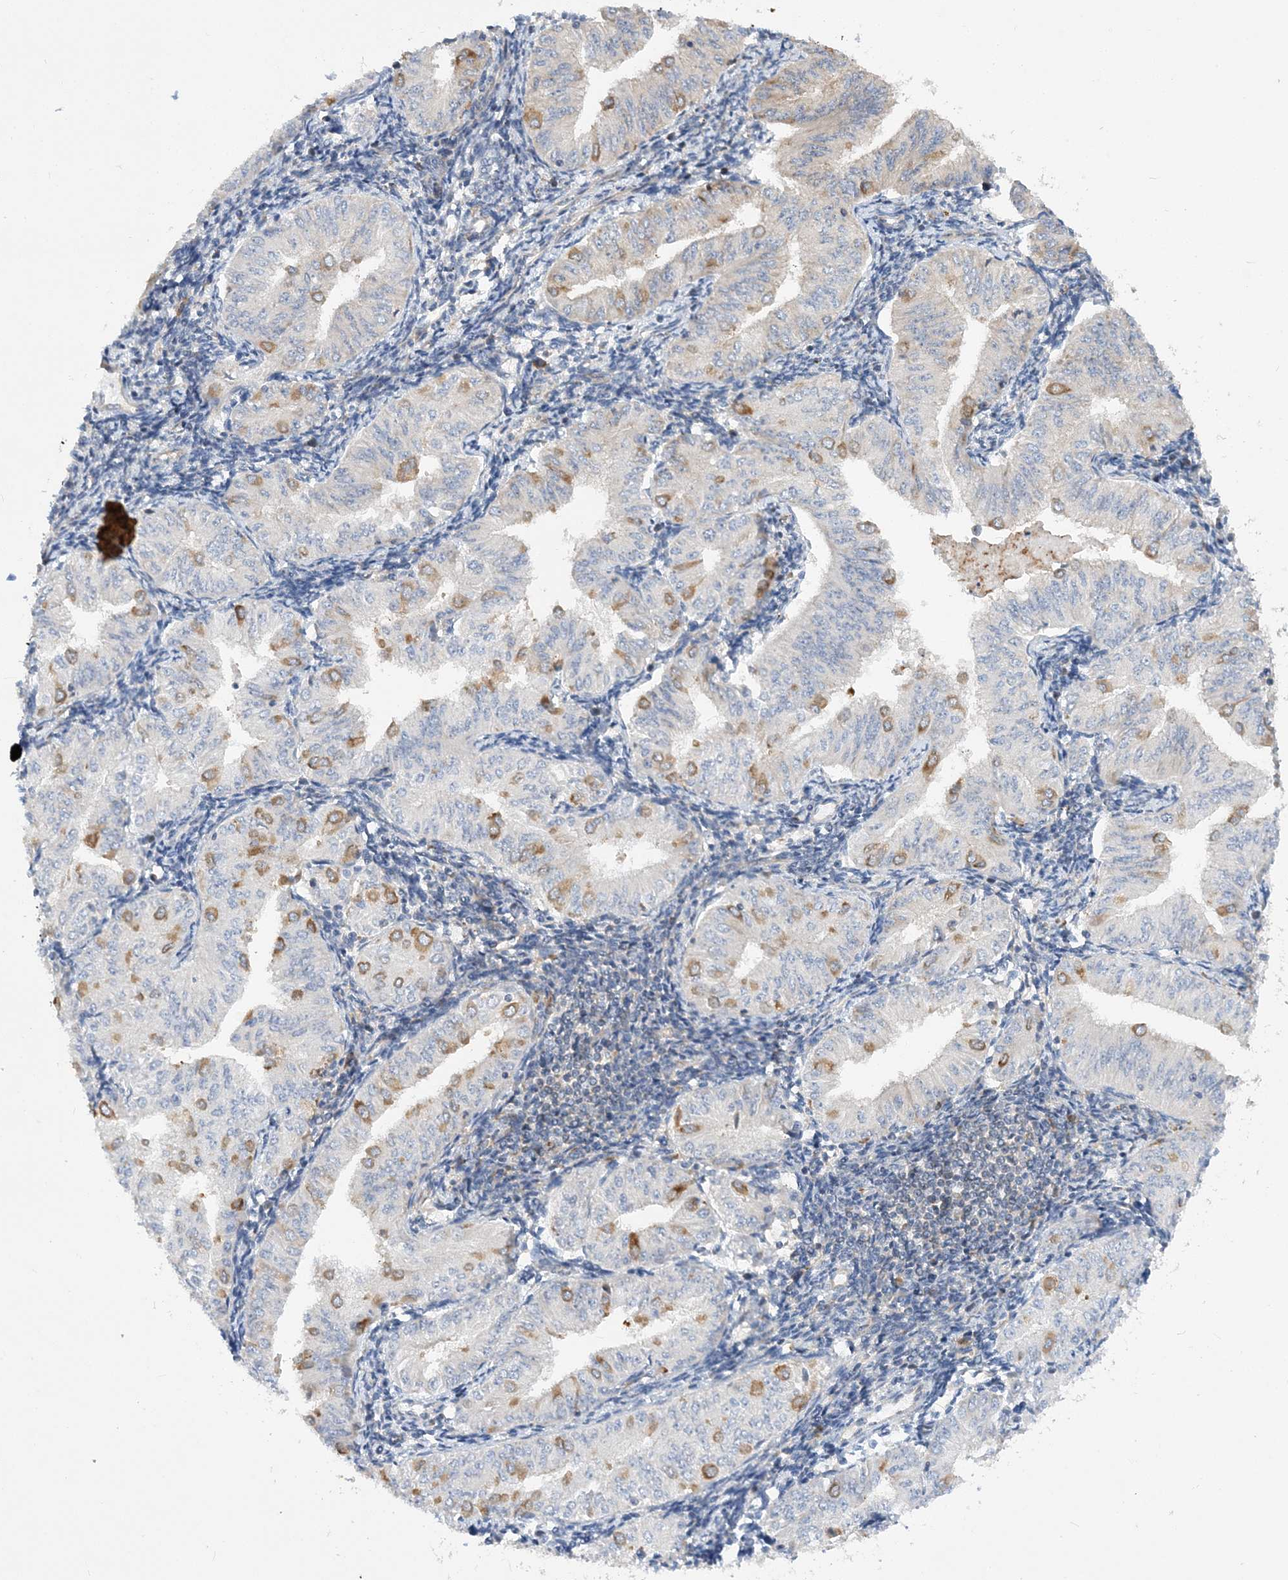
{"staining": {"intensity": "moderate", "quantity": "<25%", "location": "cytoplasmic/membranous"}, "tissue": "endometrial cancer", "cell_type": "Tumor cells", "image_type": "cancer", "snomed": [{"axis": "morphology", "description": "Normal tissue, NOS"}, {"axis": "morphology", "description": "Adenocarcinoma, NOS"}, {"axis": "topography", "description": "Endometrium"}], "caption": "This micrograph exhibits endometrial cancer stained with IHC to label a protein in brown. The cytoplasmic/membranous of tumor cells show moderate positivity for the protein. Nuclei are counter-stained blue.", "gene": "LARP4B", "patient": {"sex": "female", "age": 53}}